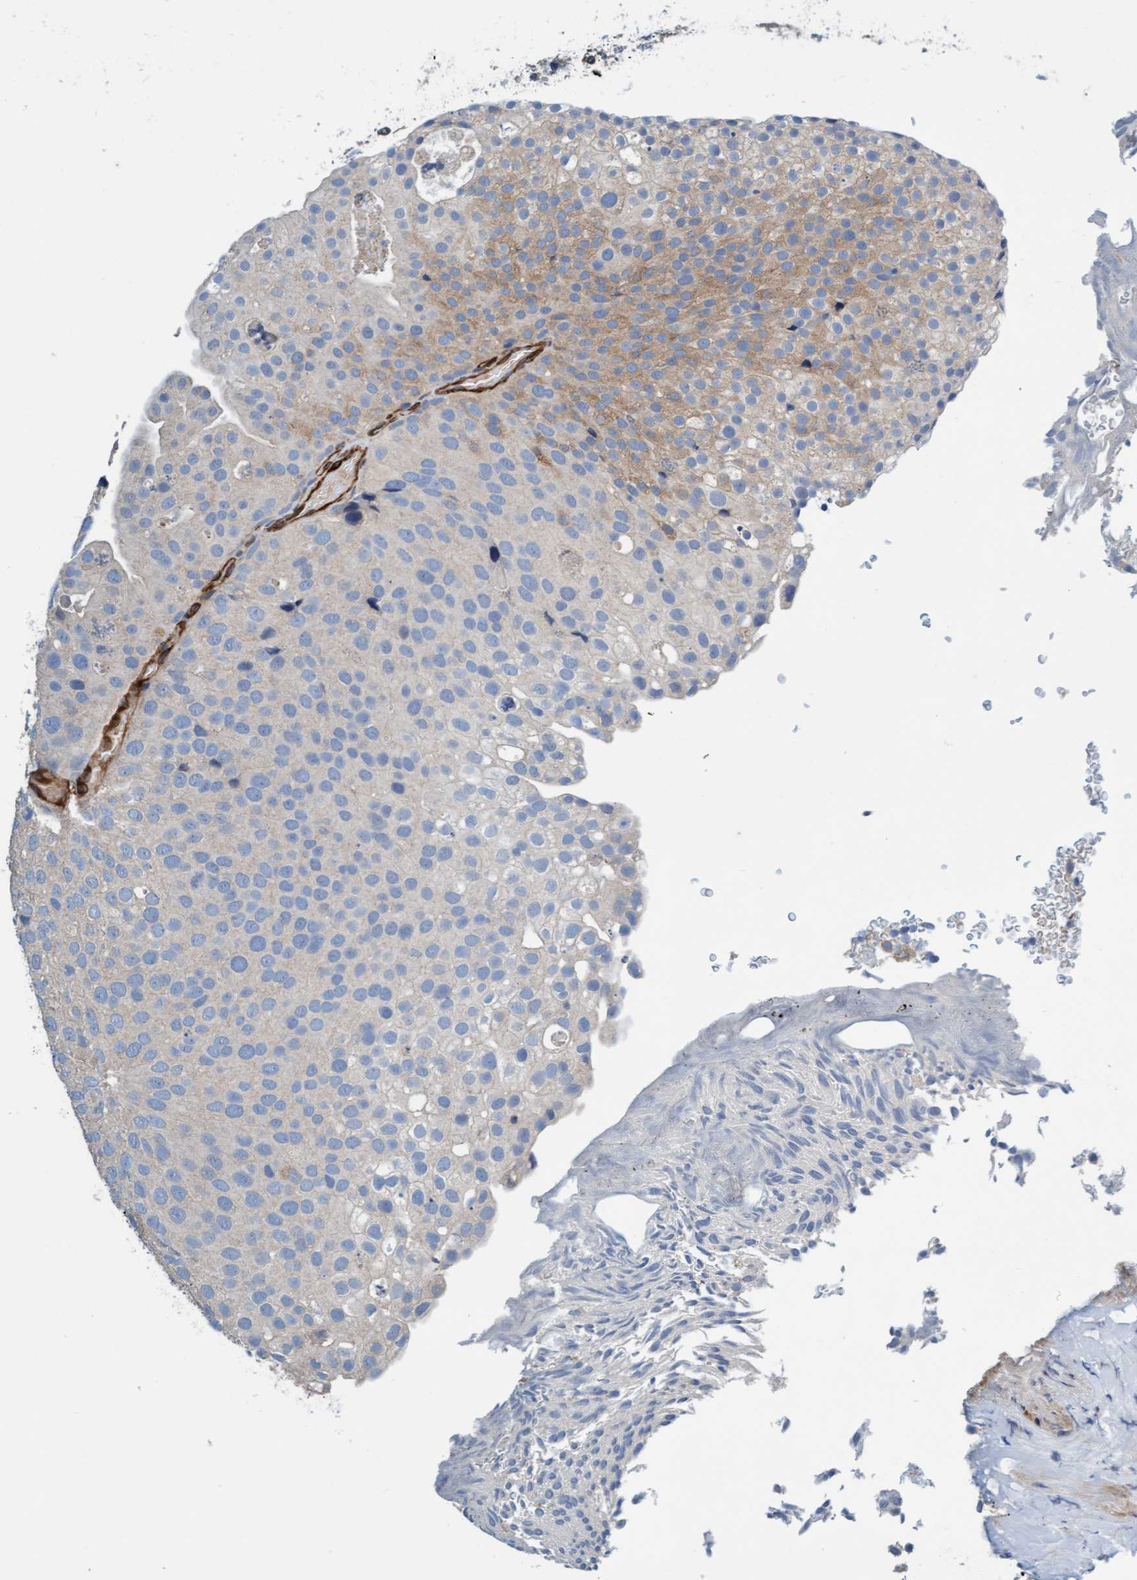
{"staining": {"intensity": "weak", "quantity": "<25%", "location": "cytoplasmic/membranous"}, "tissue": "urothelial cancer", "cell_type": "Tumor cells", "image_type": "cancer", "snomed": [{"axis": "morphology", "description": "Urothelial carcinoma, Low grade"}, {"axis": "topography", "description": "Urinary bladder"}], "caption": "This is an immunohistochemistry (IHC) image of urothelial cancer. There is no staining in tumor cells.", "gene": "FMNL3", "patient": {"sex": "male", "age": 78}}